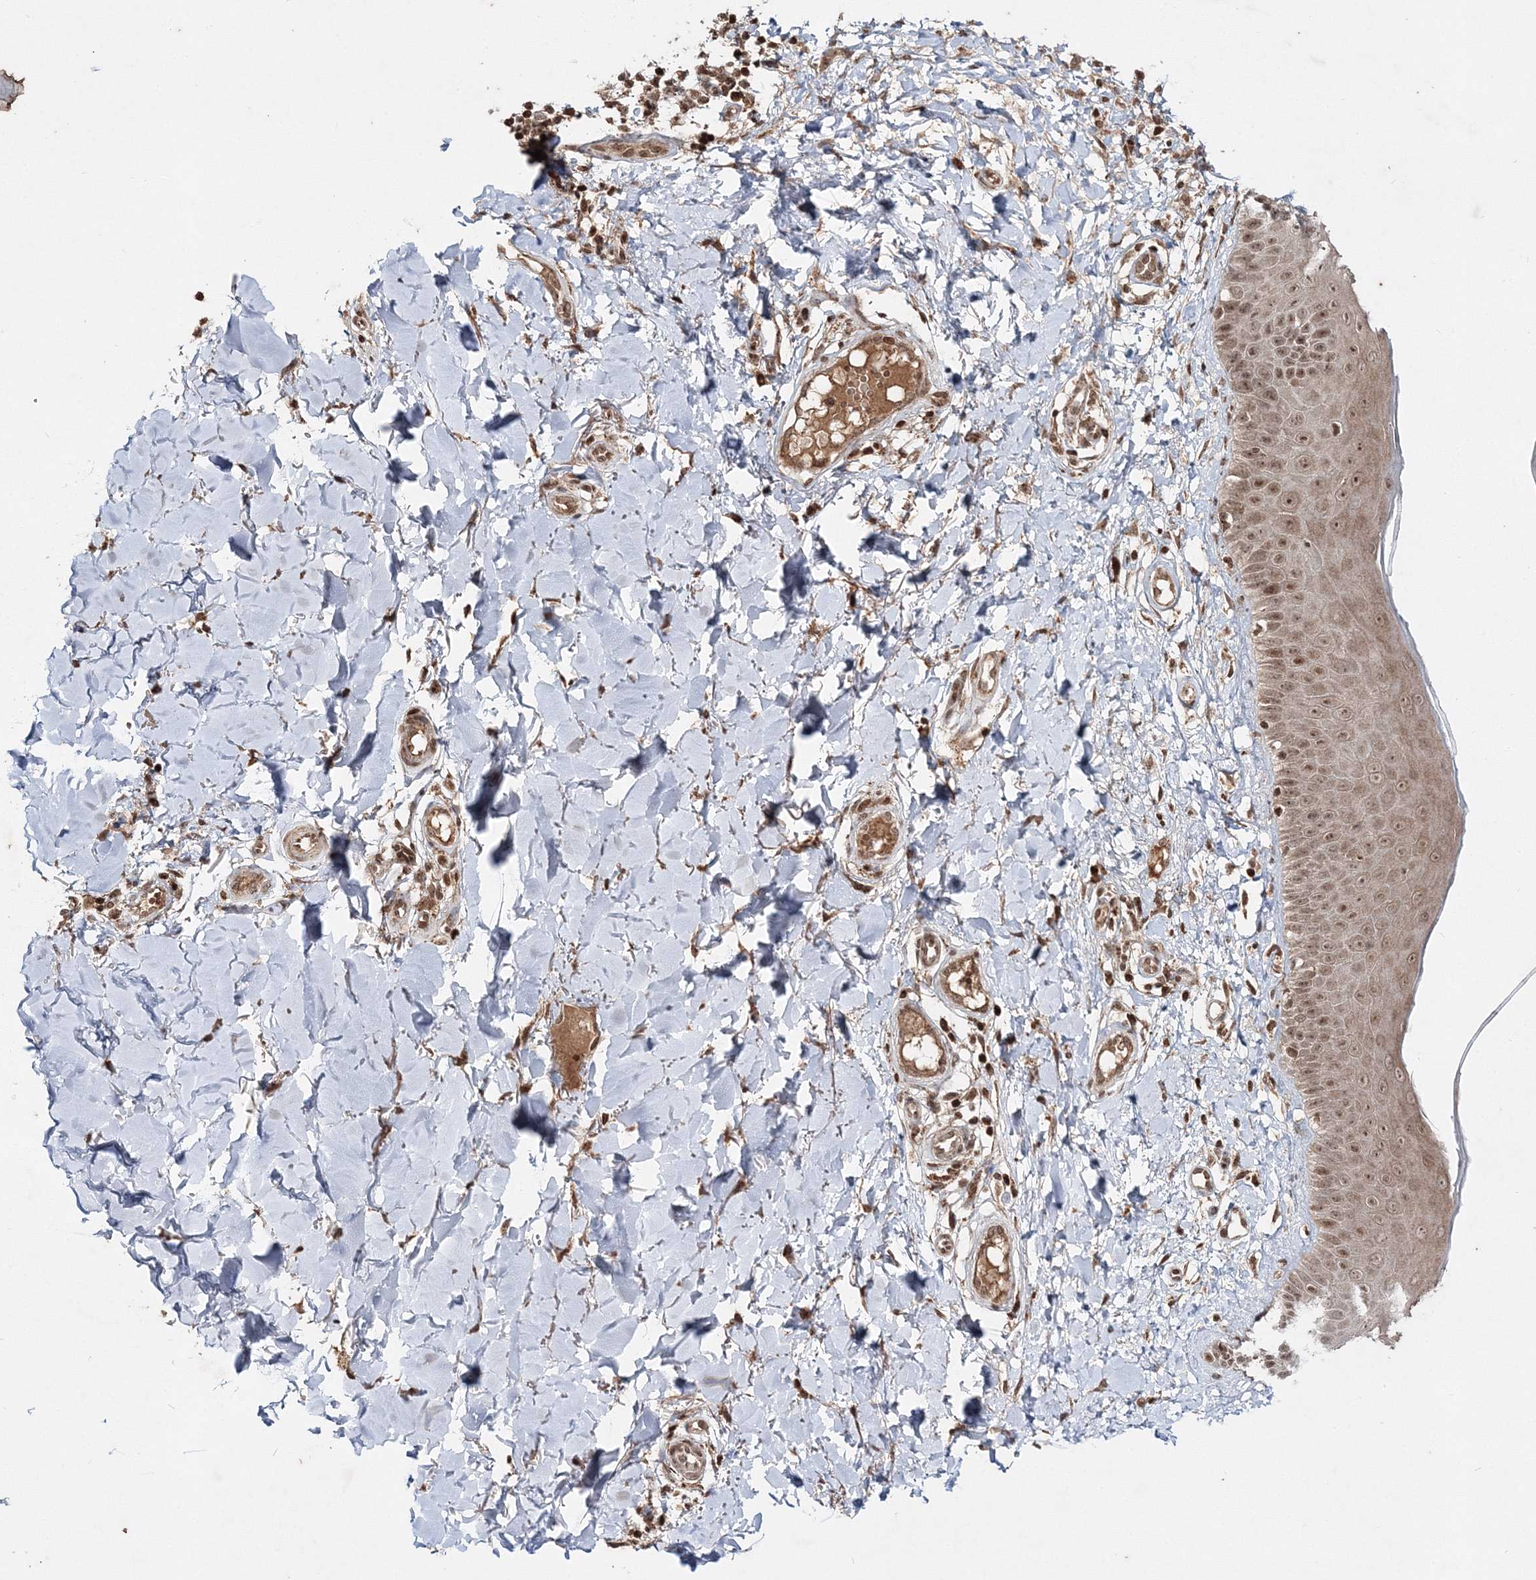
{"staining": {"intensity": "strong", "quantity": ">75%", "location": "cytoplasmic/membranous,nuclear"}, "tissue": "skin", "cell_type": "Fibroblasts", "image_type": "normal", "snomed": [{"axis": "morphology", "description": "Normal tissue, NOS"}, {"axis": "topography", "description": "Skin"}], "caption": "The micrograph displays a brown stain indicating the presence of a protein in the cytoplasmic/membranous,nuclear of fibroblasts in skin.", "gene": "CARM1", "patient": {"sex": "male", "age": 52}}